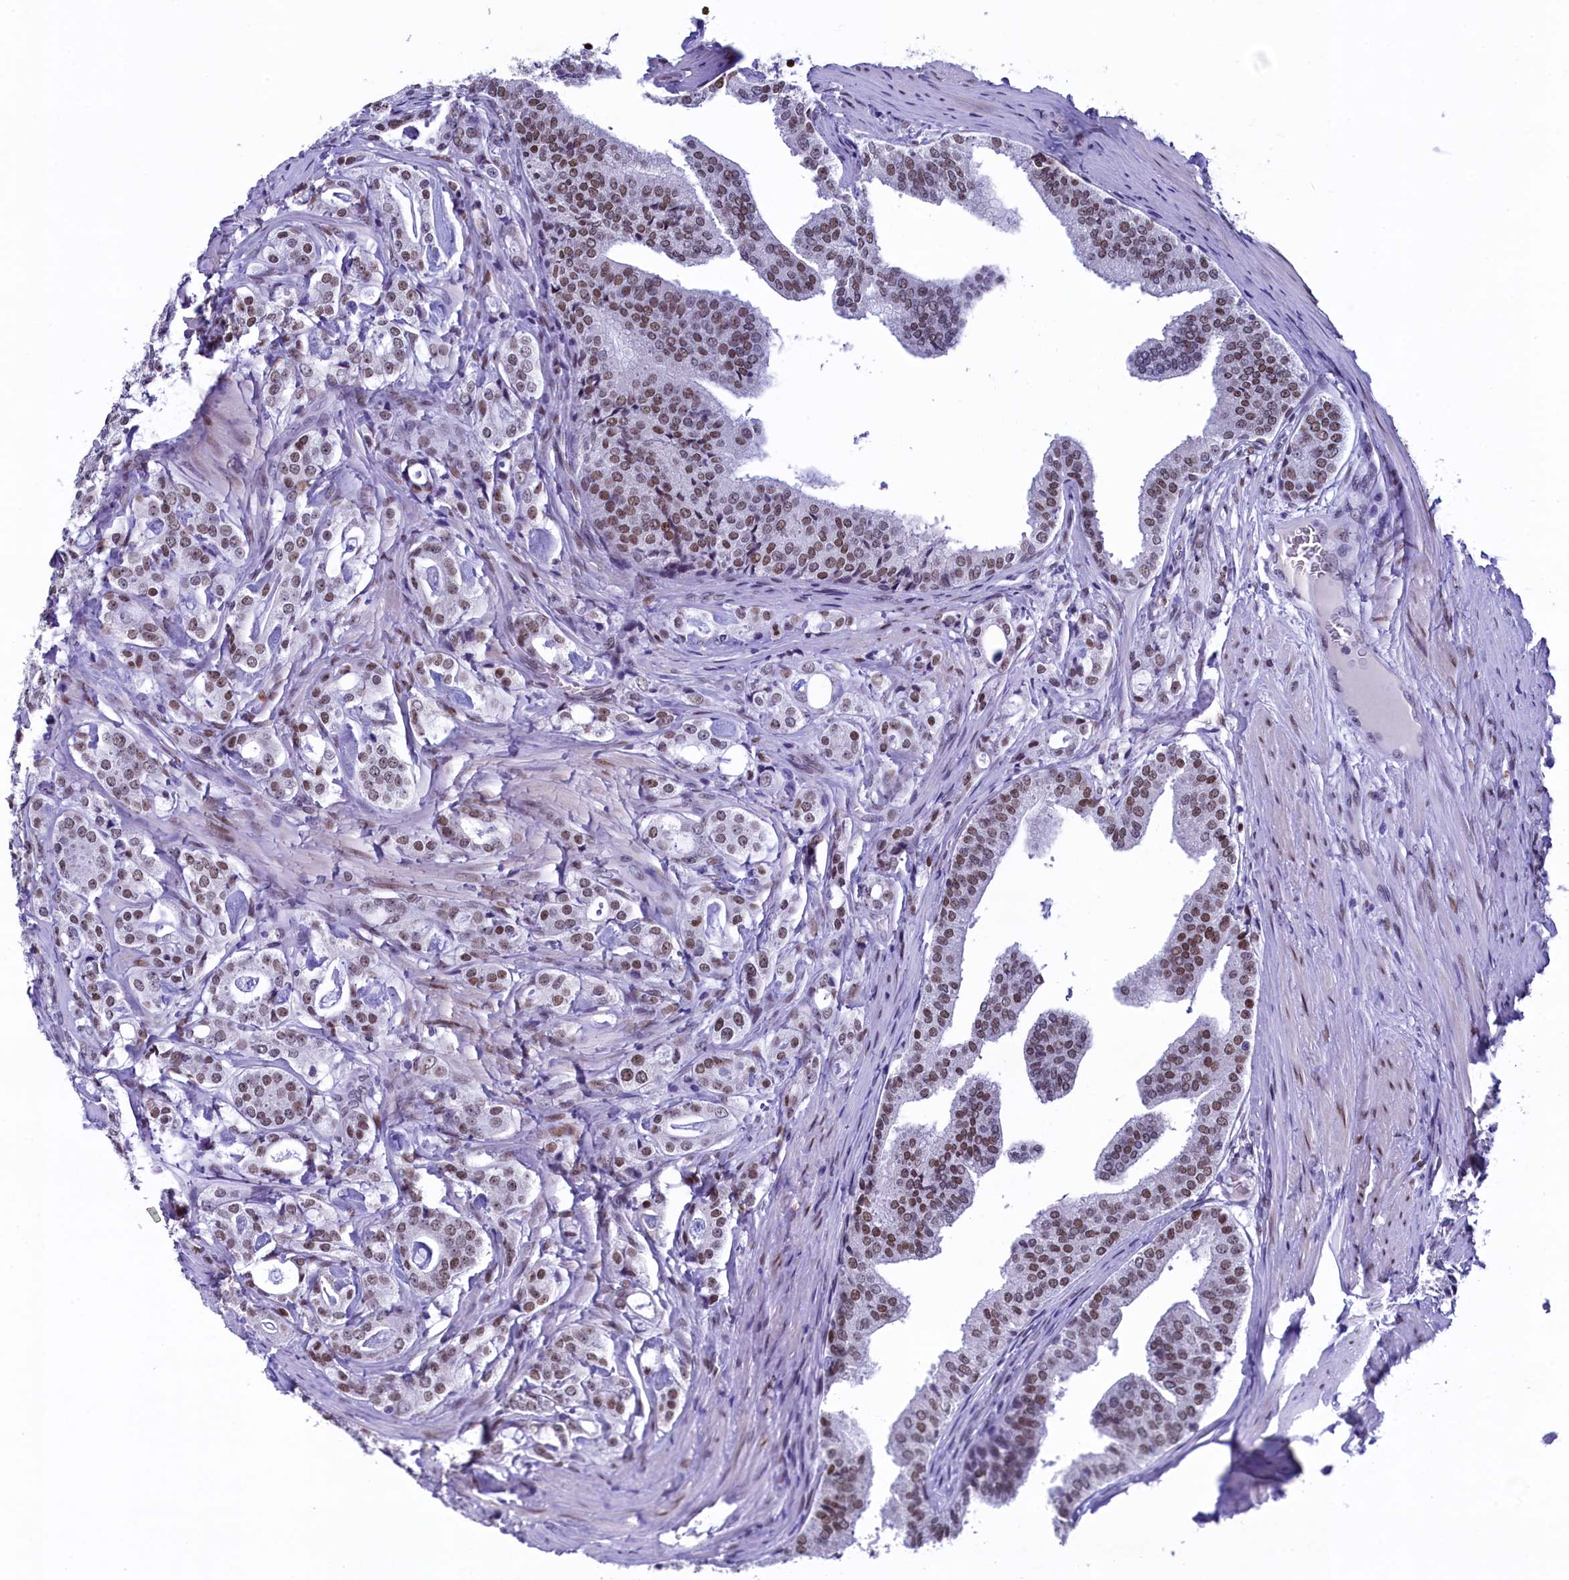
{"staining": {"intensity": "moderate", "quantity": ">75%", "location": "nuclear"}, "tissue": "prostate cancer", "cell_type": "Tumor cells", "image_type": "cancer", "snomed": [{"axis": "morphology", "description": "Adenocarcinoma, High grade"}, {"axis": "topography", "description": "Prostate"}], "caption": "Protein staining of high-grade adenocarcinoma (prostate) tissue reveals moderate nuclear expression in approximately >75% of tumor cells.", "gene": "SUGP2", "patient": {"sex": "male", "age": 63}}